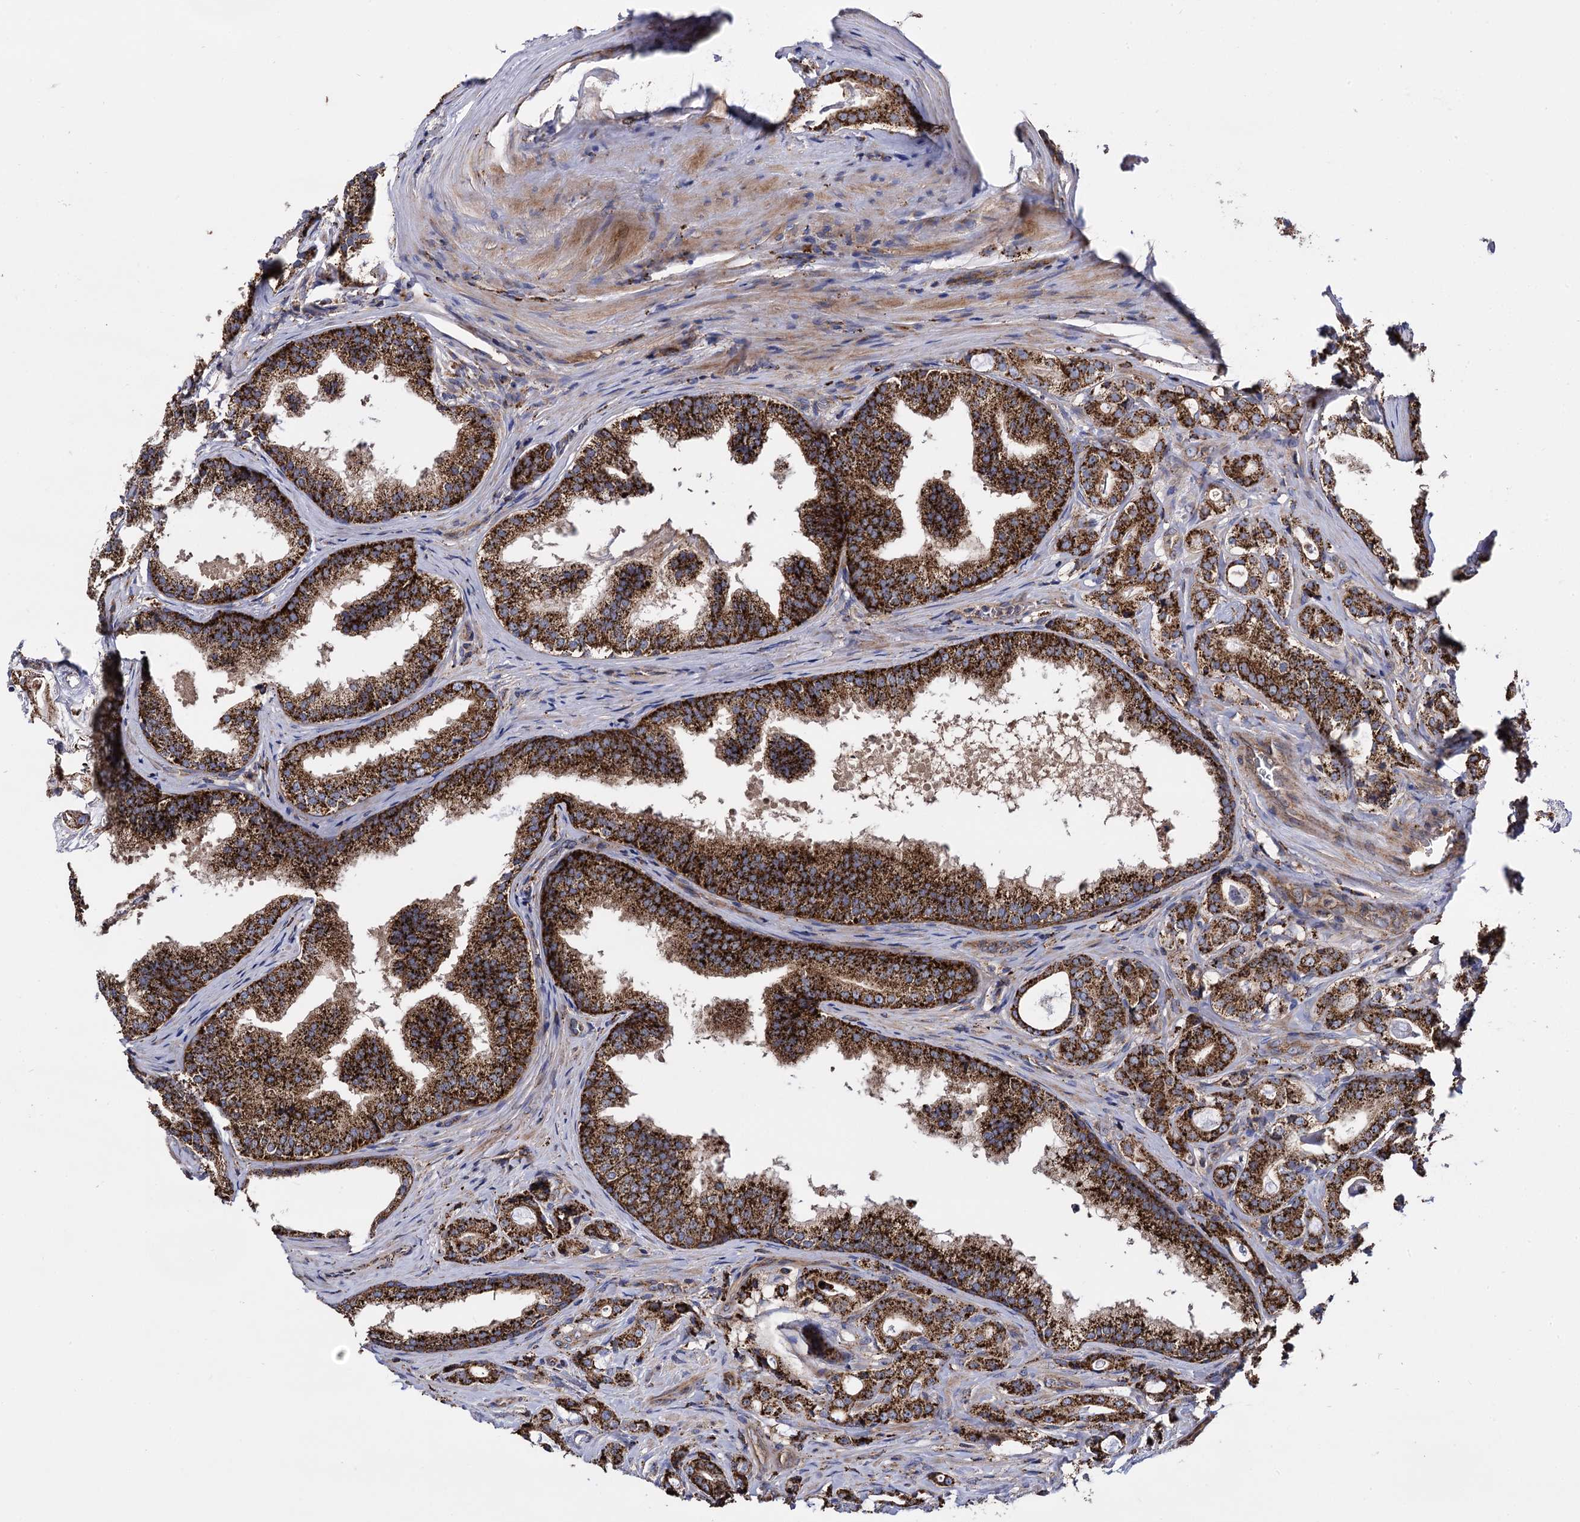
{"staining": {"intensity": "strong", "quantity": ">75%", "location": "cytoplasmic/membranous"}, "tissue": "prostate cancer", "cell_type": "Tumor cells", "image_type": "cancer", "snomed": [{"axis": "morphology", "description": "Adenocarcinoma, High grade"}, {"axis": "topography", "description": "Prostate"}], "caption": "Prostate high-grade adenocarcinoma stained for a protein shows strong cytoplasmic/membranous positivity in tumor cells.", "gene": "IQCH", "patient": {"sex": "male", "age": 63}}